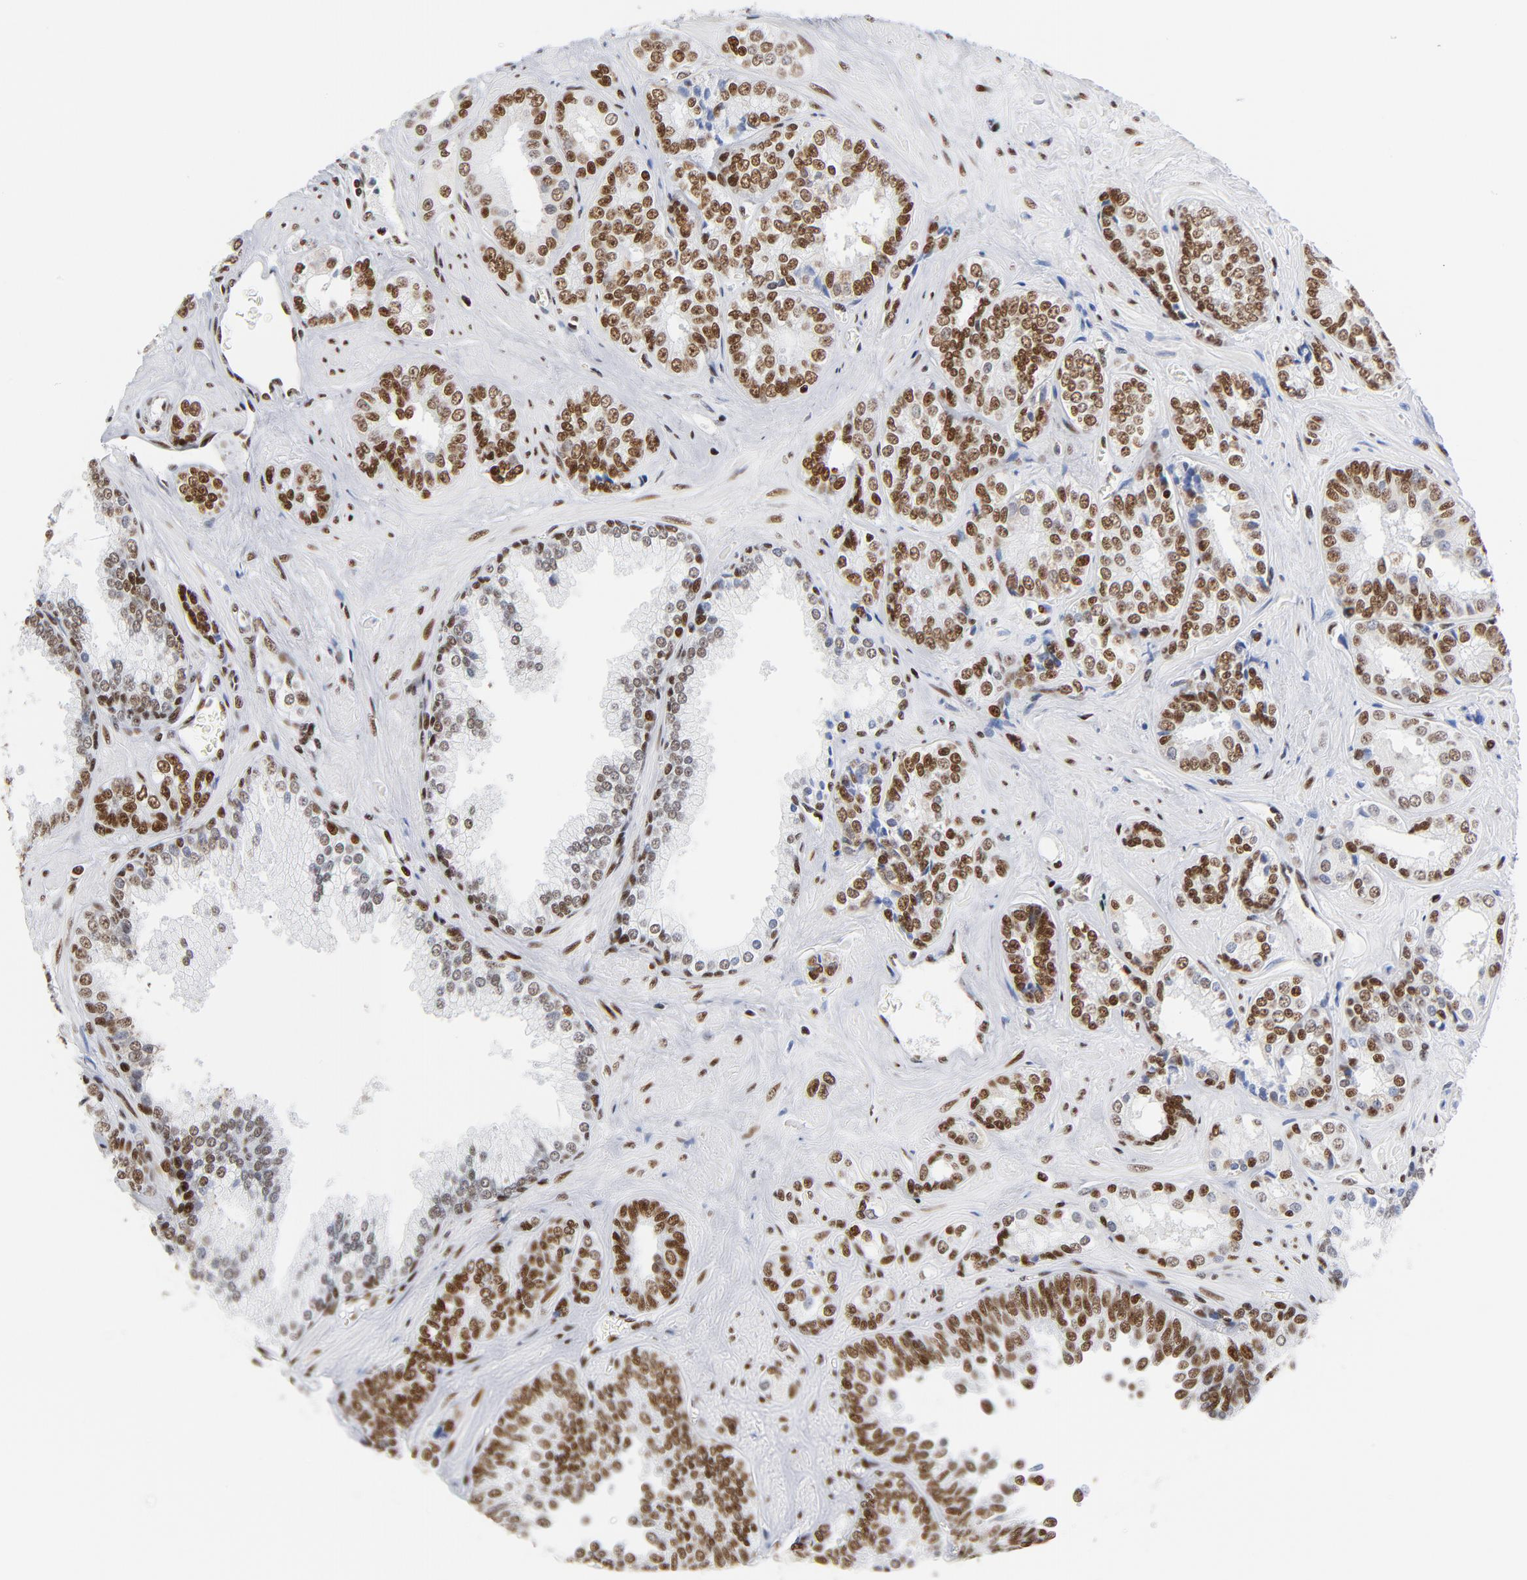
{"staining": {"intensity": "strong", "quantity": ">75%", "location": "nuclear"}, "tissue": "prostate cancer", "cell_type": "Tumor cells", "image_type": "cancer", "snomed": [{"axis": "morphology", "description": "Adenocarcinoma, High grade"}, {"axis": "topography", "description": "Prostate"}], "caption": "Immunohistochemistry (IHC) image of prostate cancer stained for a protein (brown), which displays high levels of strong nuclear expression in about >75% of tumor cells.", "gene": "XRCC5", "patient": {"sex": "male", "age": 67}}